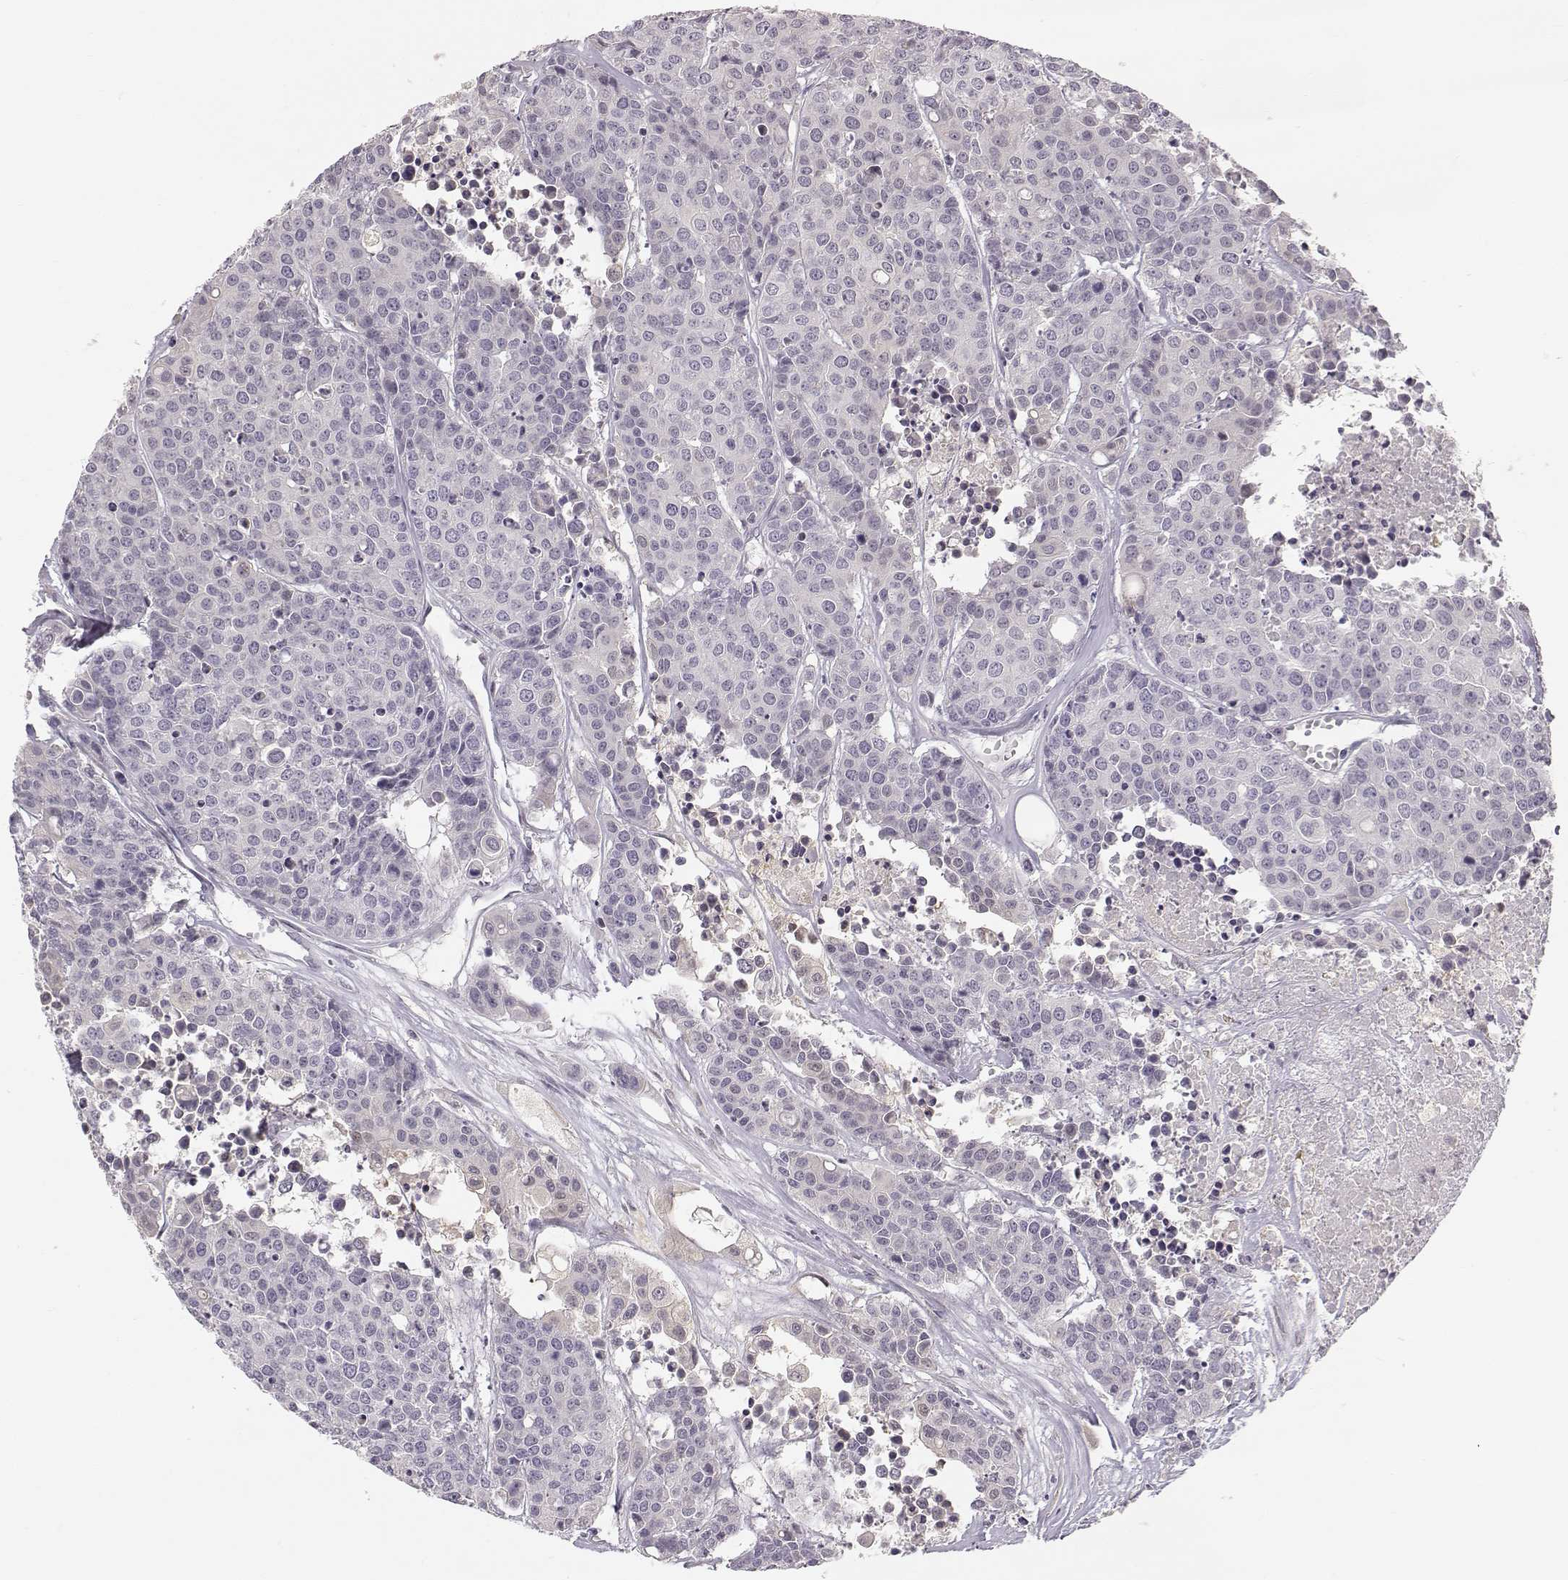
{"staining": {"intensity": "weak", "quantity": "<25%", "location": "cytoplasmic/membranous"}, "tissue": "carcinoid", "cell_type": "Tumor cells", "image_type": "cancer", "snomed": [{"axis": "morphology", "description": "Carcinoid, malignant, NOS"}, {"axis": "topography", "description": "Colon"}], "caption": "Immunohistochemistry of human carcinoid (malignant) demonstrates no staining in tumor cells. (Immunohistochemistry (ihc), brightfield microscopy, high magnification).", "gene": "ACSL6", "patient": {"sex": "male", "age": 81}}